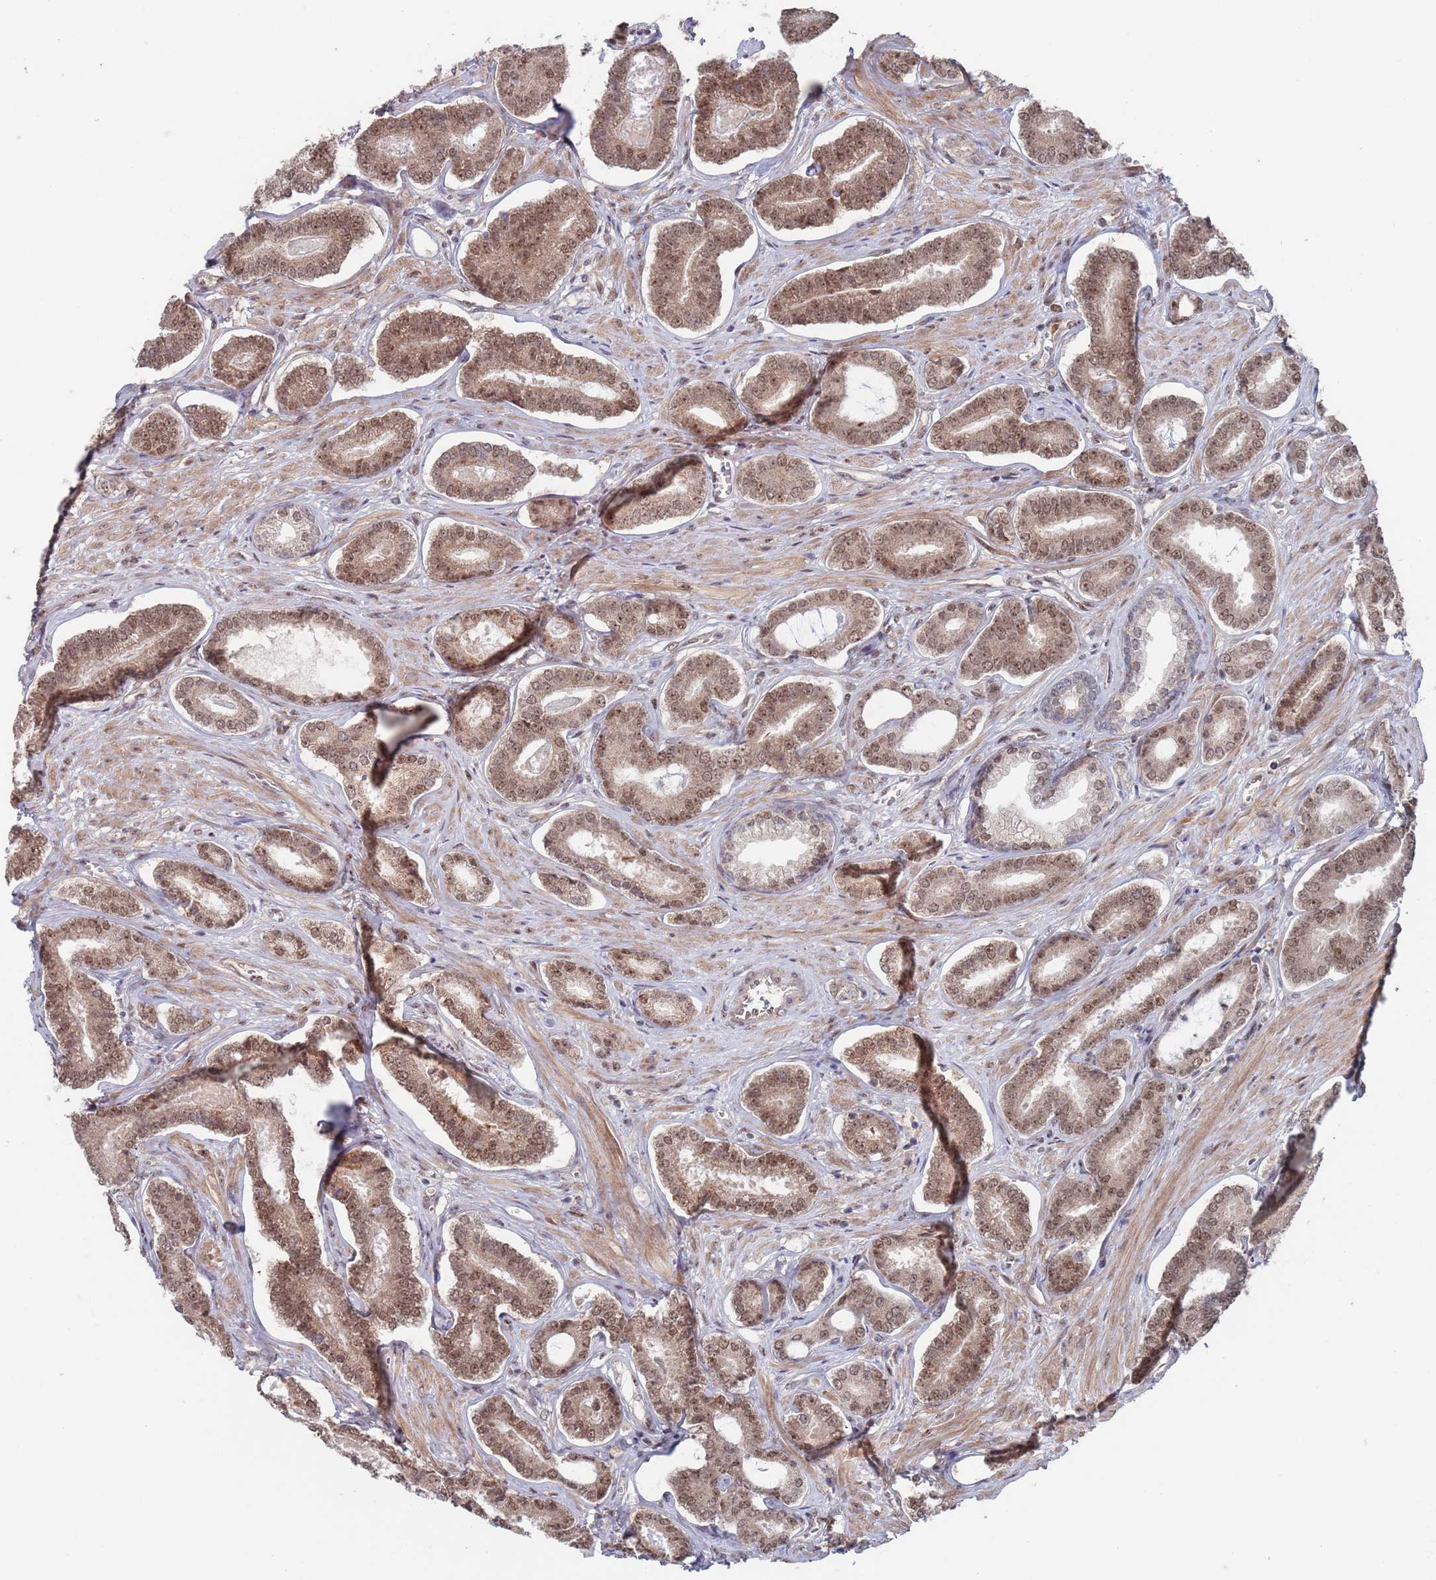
{"staining": {"intensity": "moderate", "quantity": ">75%", "location": "cytoplasmic/membranous,nuclear"}, "tissue": "prostate cancer", "cell_type": "Tumor cells", "image_type": "cancer", "snomed": [{"axis": "morphology", "description": "Adenocarcinoma, NOS"}, {"axis": "topography", "description": "Prostate and seminal vesicle, NOS"}], "caption": "Moderate cytoplasmic/membranous and nuclear protein expression is identified in approximately >75% of tumor cells in prostate cancer (adenocarcinoma).", "gene": "RPP25", "patient": {"sex": "male", "age": 76}}